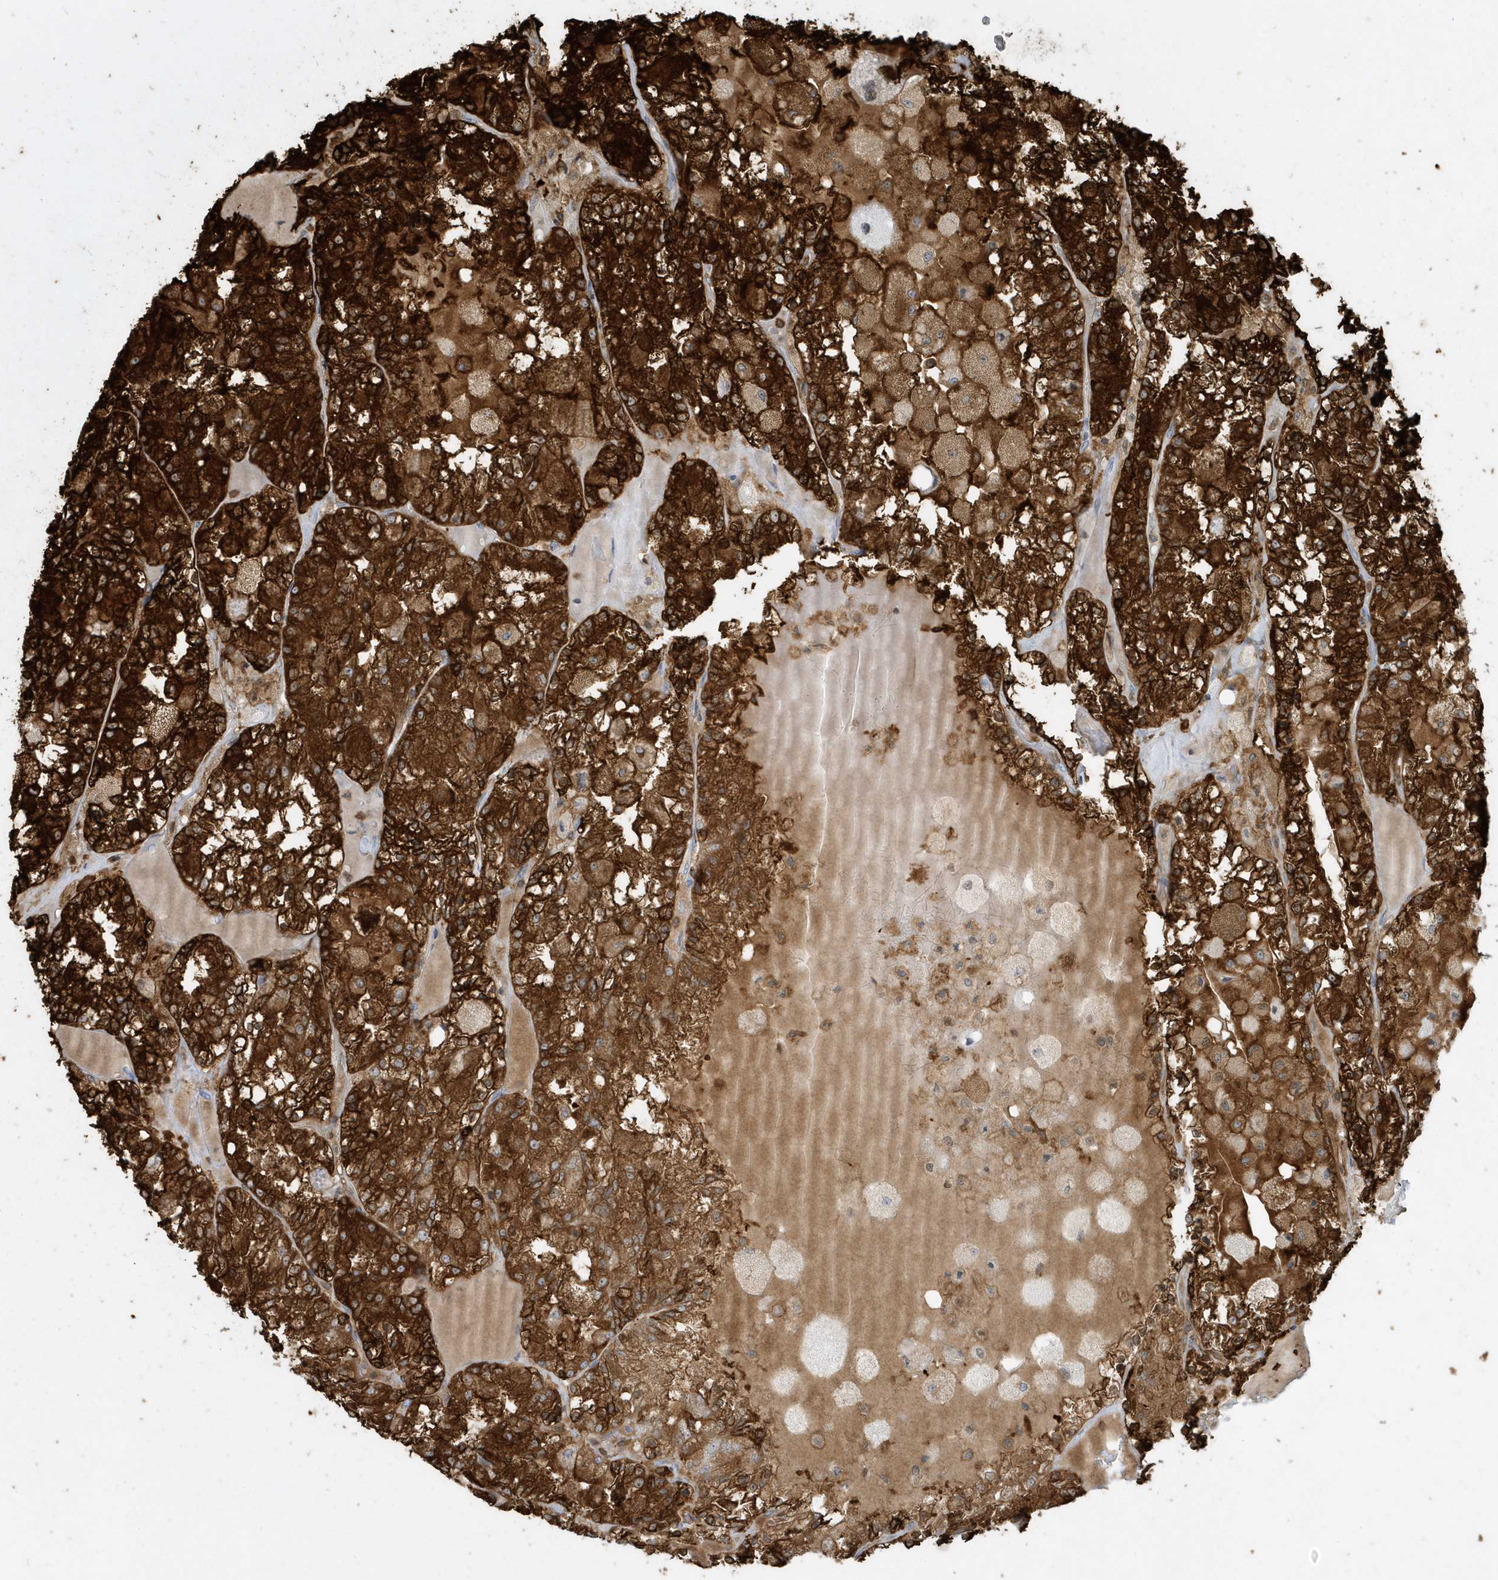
{"staining": {"intensity": "strong", "quantity": ">75%", "location": "cytoplasmic/membranous"}, "tissue": "renal cancer", "cell_type": "Tumor cells", "image_type": "cancer", "snomed": [{"axis": "morphology", "description": "Adenocarcinoma, NOS"}, {"axis": "topography", "description": "Kidney"}], "caption": "The immunohistochemical stain labels strong cytoplasmic/membranous positivity in tumor cells of renal cancer (adenocarcinoma) tissue.", "gene": "CLCN6", "patient": {"sex": "female", "age": 56}}